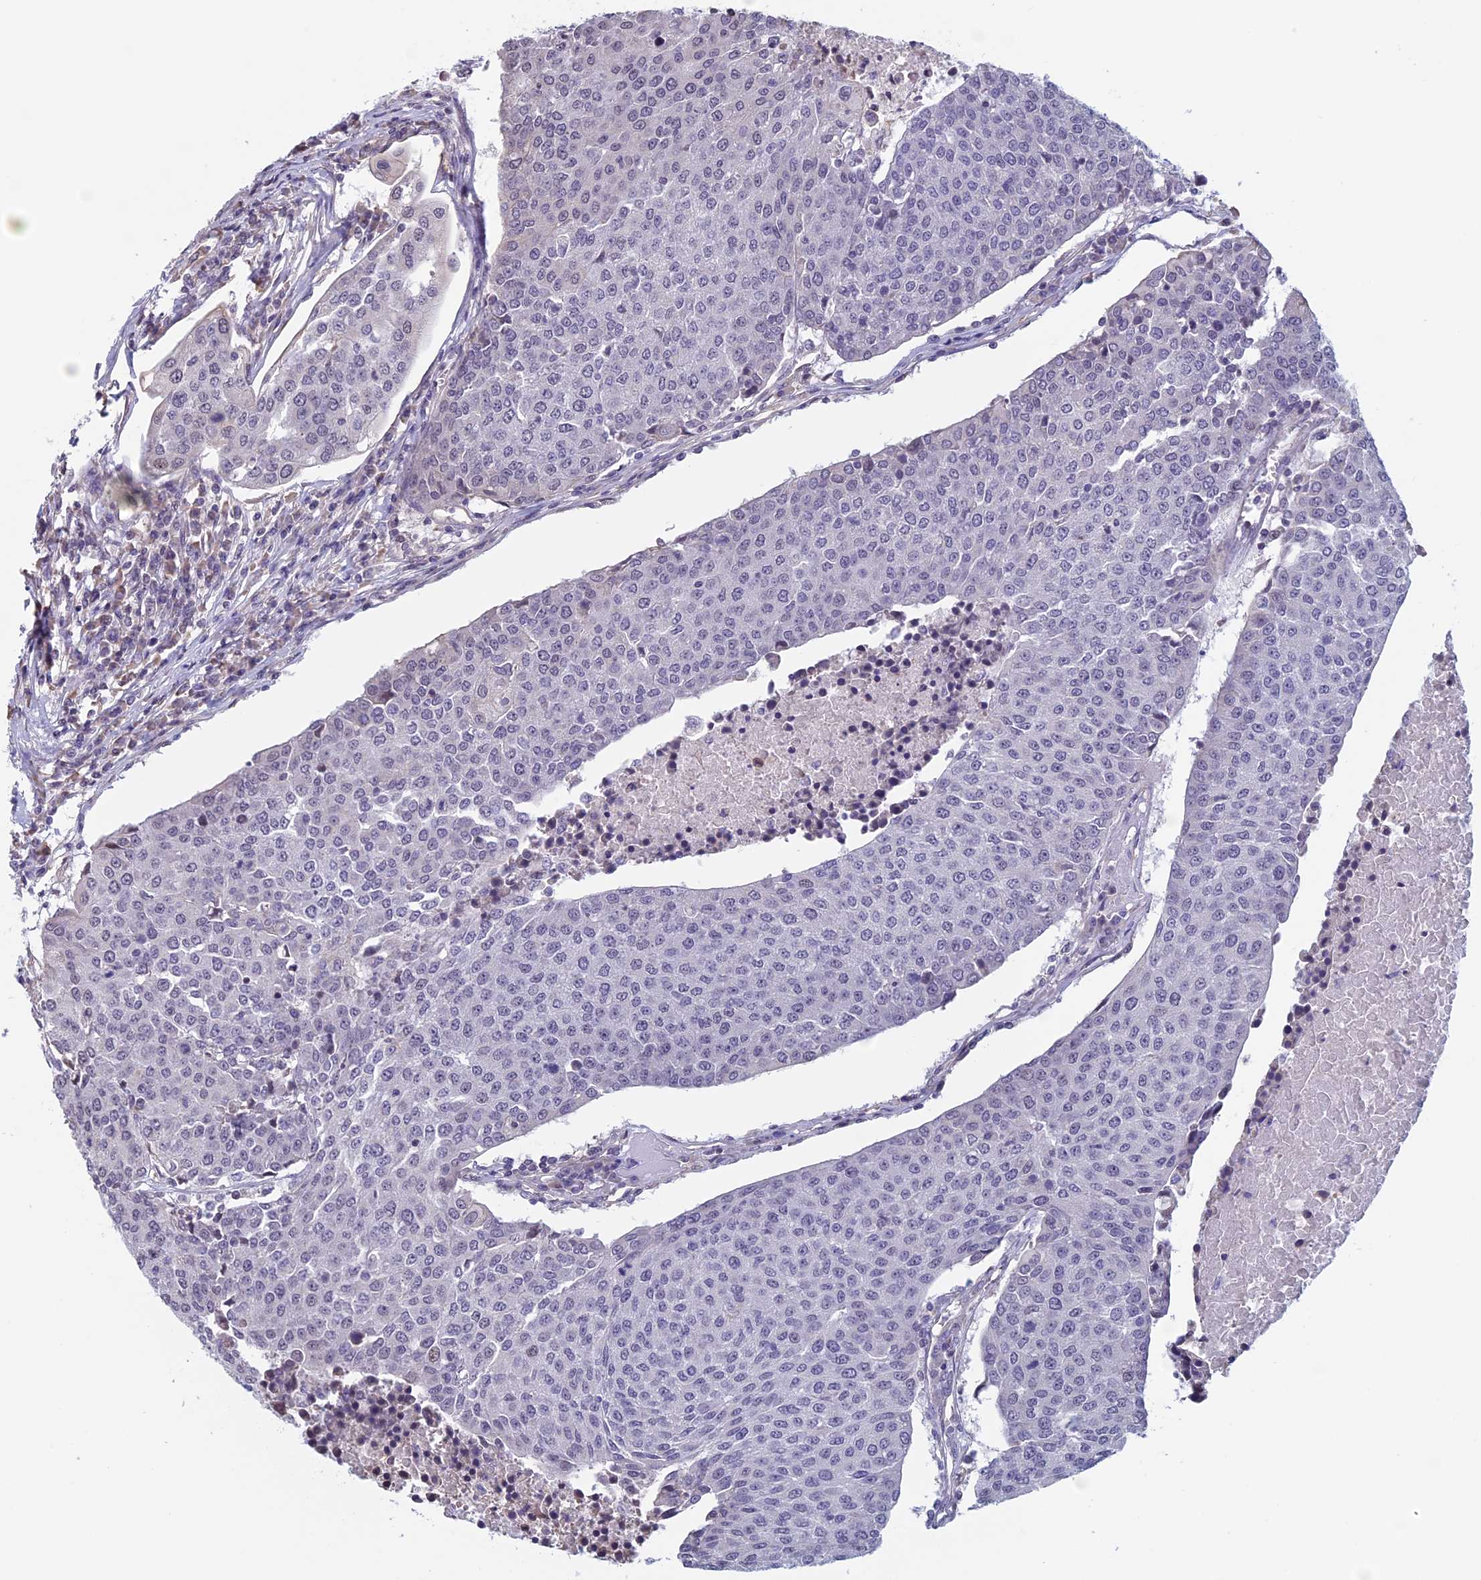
{"staining": {"intensity": "negative", "quantity": "none", "location": "none"}, "tissue": "urothelial cancer", "cell_type": "Tumor cells", "image_type": "cancer", "snomed": [{"axis": "morphology", "description": "Urothelial carcinoma, High grade"}, {"axis": "topography", "description": "Urinary bladder"}], "caption": "Immunohistochemistry (IHC) micrograph of human high-grade urothelial carcinoma stained for a protein (brown), which shows no expression in tumor cells.", "gene": "SLC1A6", "patient": {"sex": "female", "age": 85}}